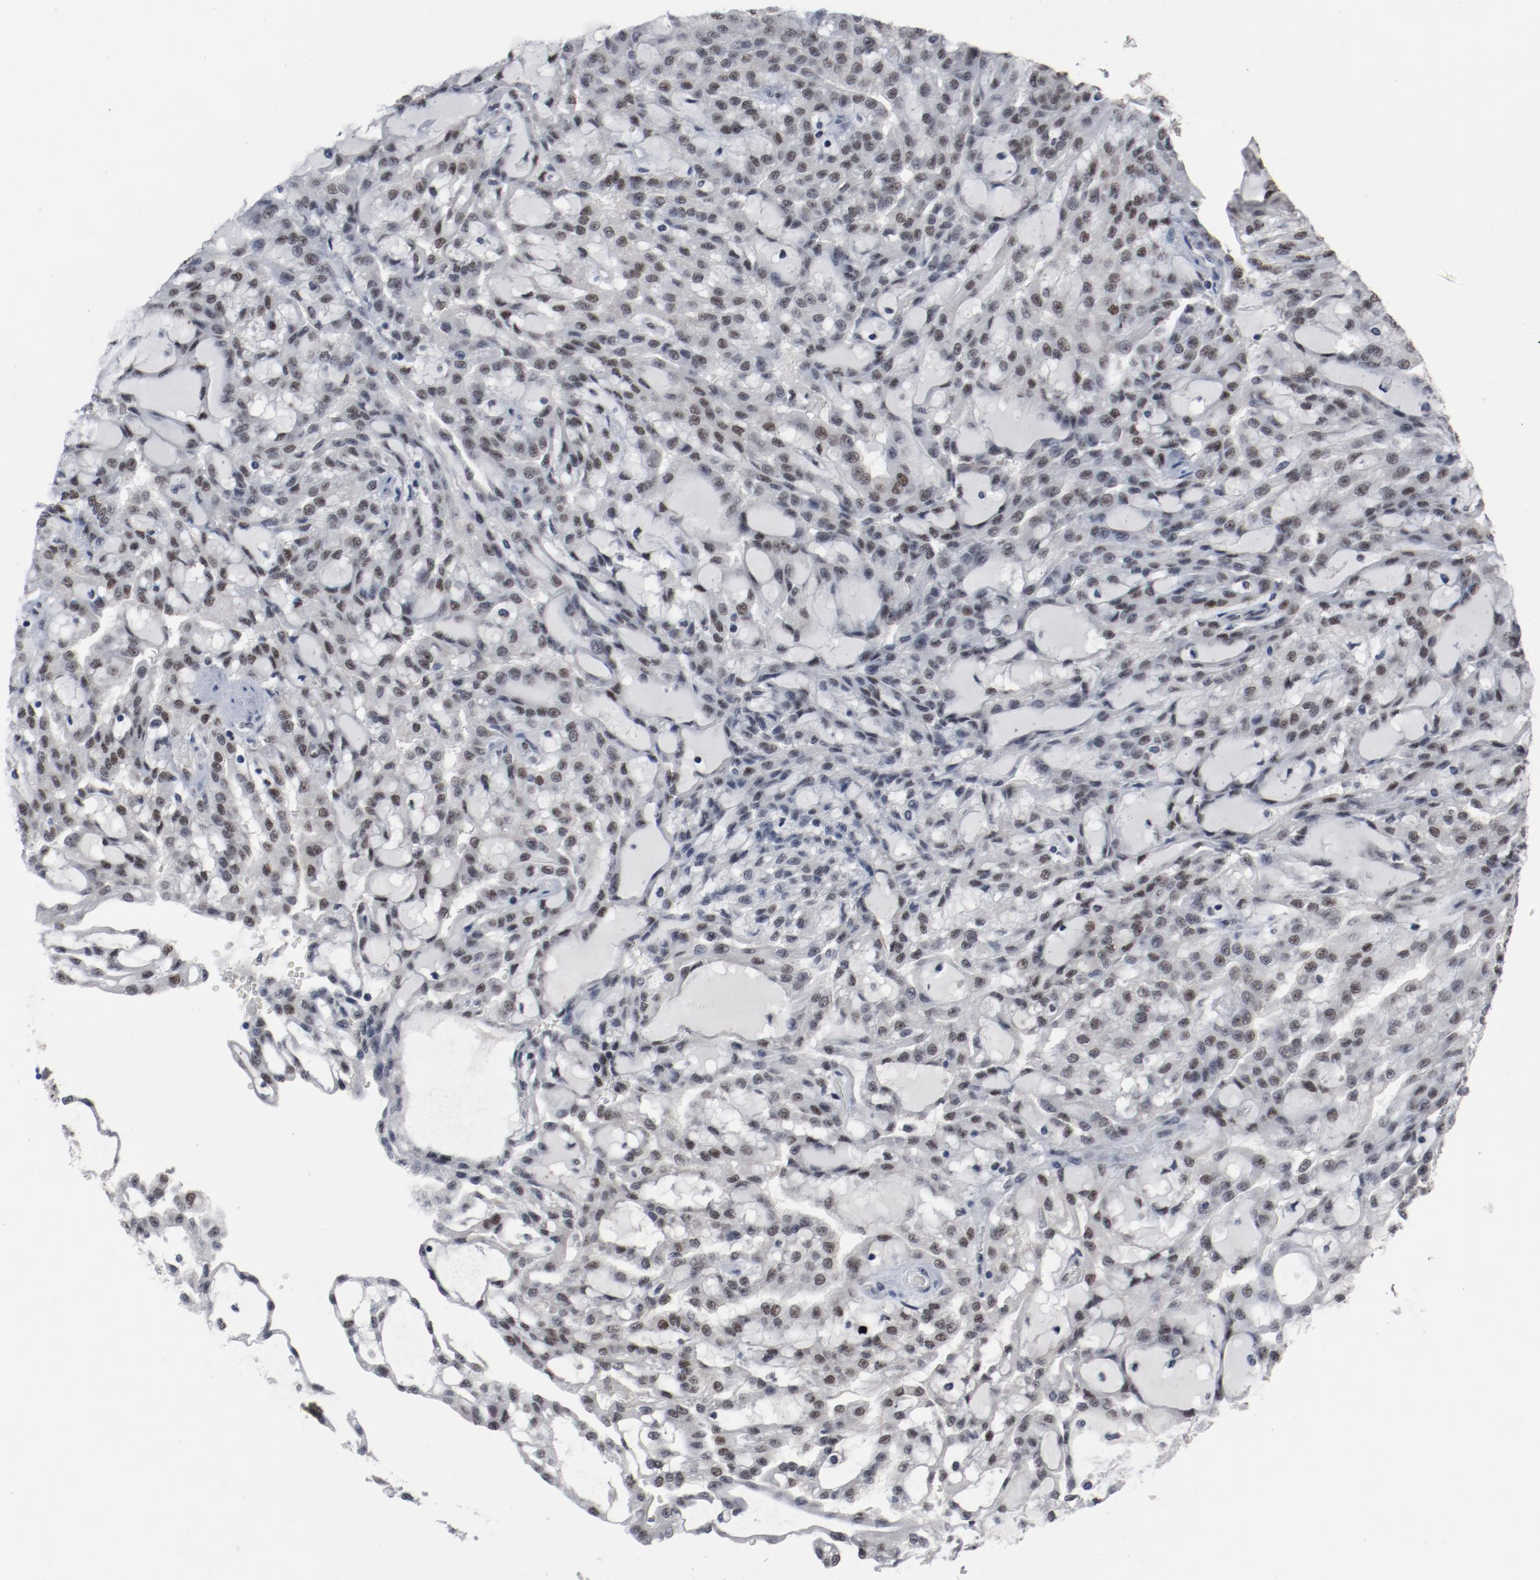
{"staining": {"intensity": "moderate", "quantity": ">75%", "location": "nuclear"}, "tissue": "renal cancer", "cell_type": "Tumor cells", "image_type": "cancer", "snomed": [{"axis": "morphology", "description": "Adenocarcinoma, NOS"}, {"axis": "topography", "description": "Kidney"}], "caption": "Immunohistochemical staining of renal cancer shows moderate nuclear protein expression in approximately >75% of tumor cells.", "gene": "JMJD6", "patient": {"sex": "male", "age": 63}}